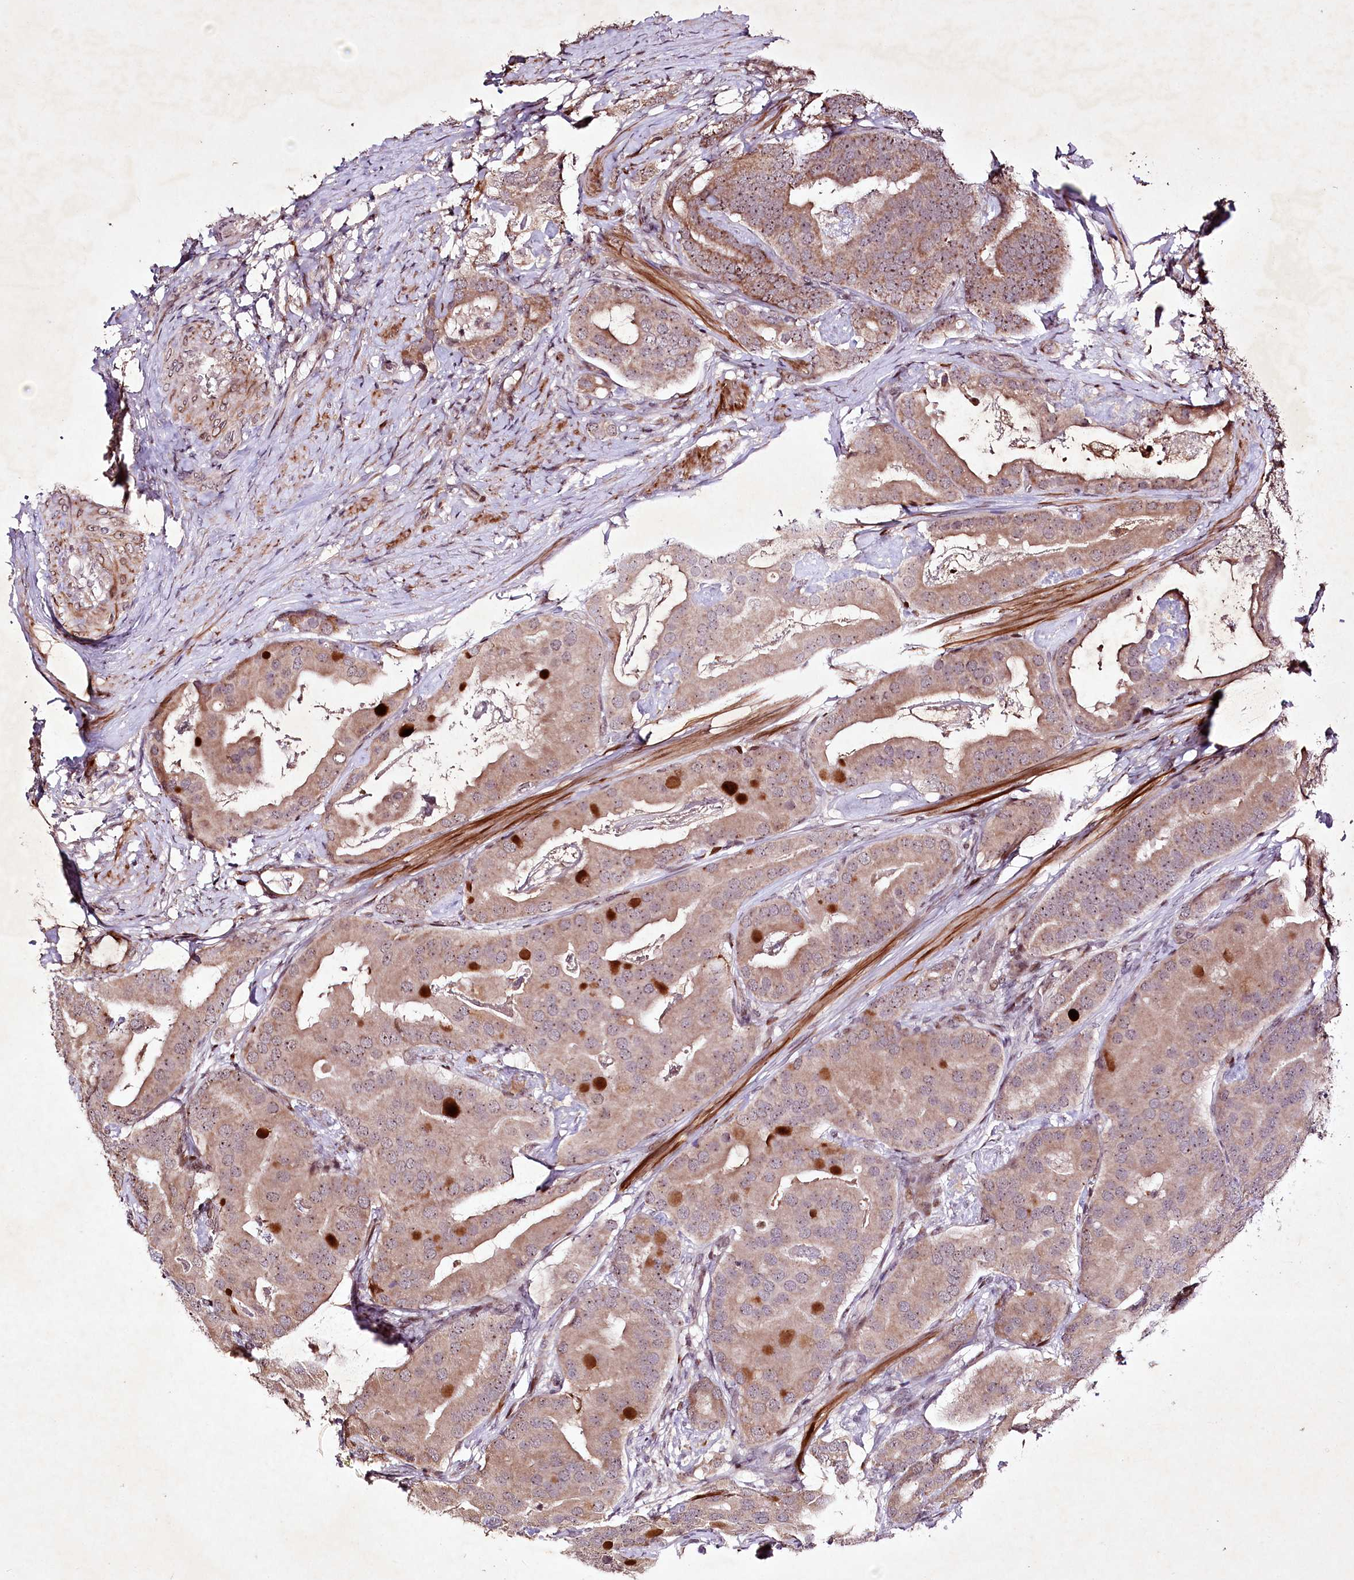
{"staining": {"intensity": "moderate", "quantity": "25%-75%", "location": "cytoplasmic/membranous,nuclear"}, "tissue": "prostate cancer", "cell_type": "Tumor cells", "image_type": "cancer", "snomed": [{"axis": "morphology", "description": "Adenocarcinoma, Low grade"}, {"axis": "topography", "description": "Prostate"}], "caption": "This image reveals adenocarcinoma (low-grade) (prostate) stained with immunohistochemistry to label a protein in brown. The cytoplasmic/membranous and nuclear of tumor cells show moderate positivity for the protein. Nuclei are counter-stained blue.", "gene": "DMP1", "patient": {"sex": "male", "age": 71}}